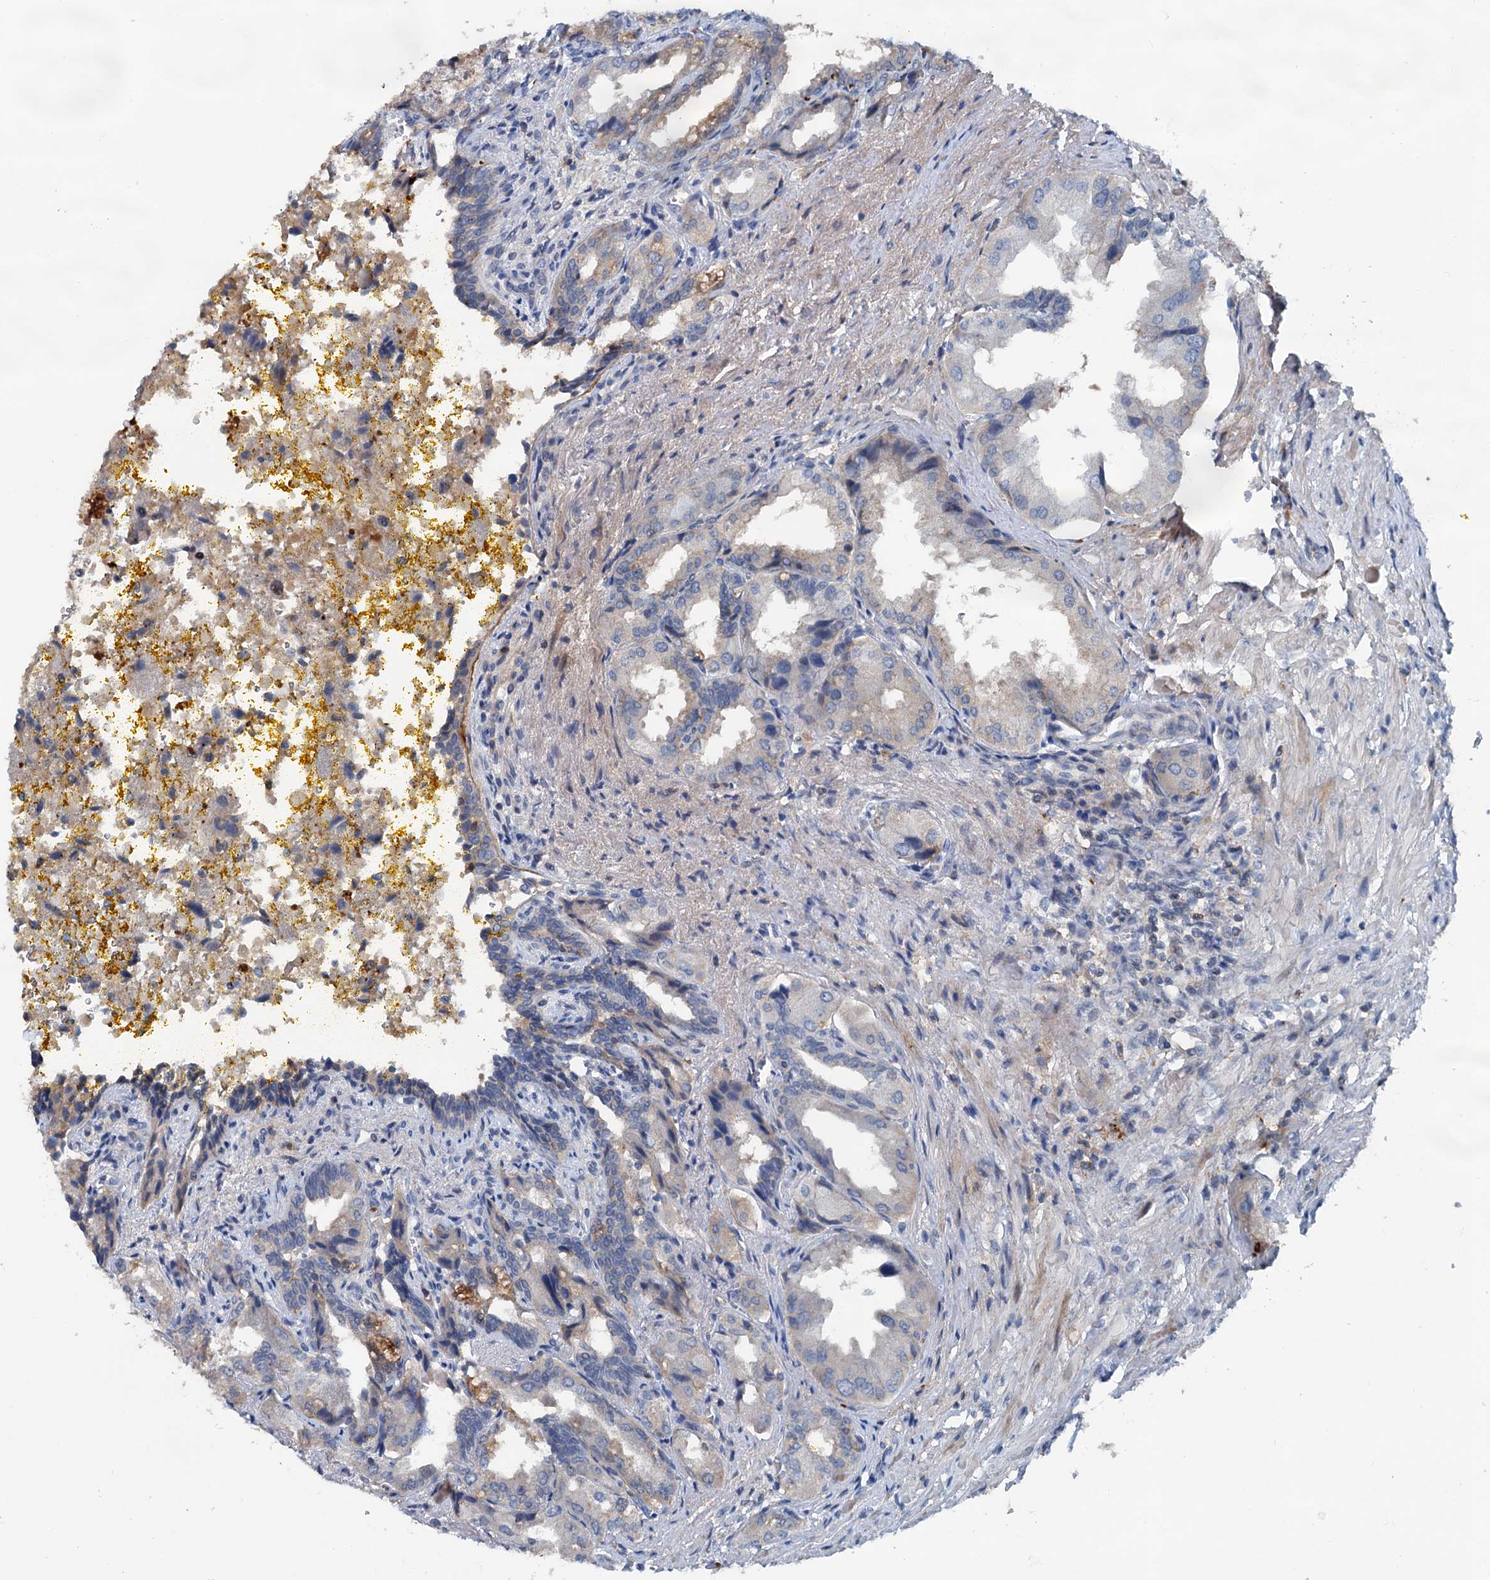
{"staining": {"intensity": "weak", "quantity": "25%-75%", "location": "cytoplasmic/membranous"}, "tissue": "seminal vesicle", "cell_type": "Glandular cells", "image_type": "normal", "snomed": [{"axis": "morphology", "description": "Normal tissue, NOS"}, {"axis": "topography", "description": "Seminal veicle"}], "caption": "Immunohistochemistry (IHC) histopathology image of benign human seminal vesicle stained for a protein (brown), which demonstrates low levels of weak cytoplasmic/membranous positivity in approximately 25%-75% of glandular cells.", "gene": "TEDC1", "patient": {"sex": "male", "age": 63}}